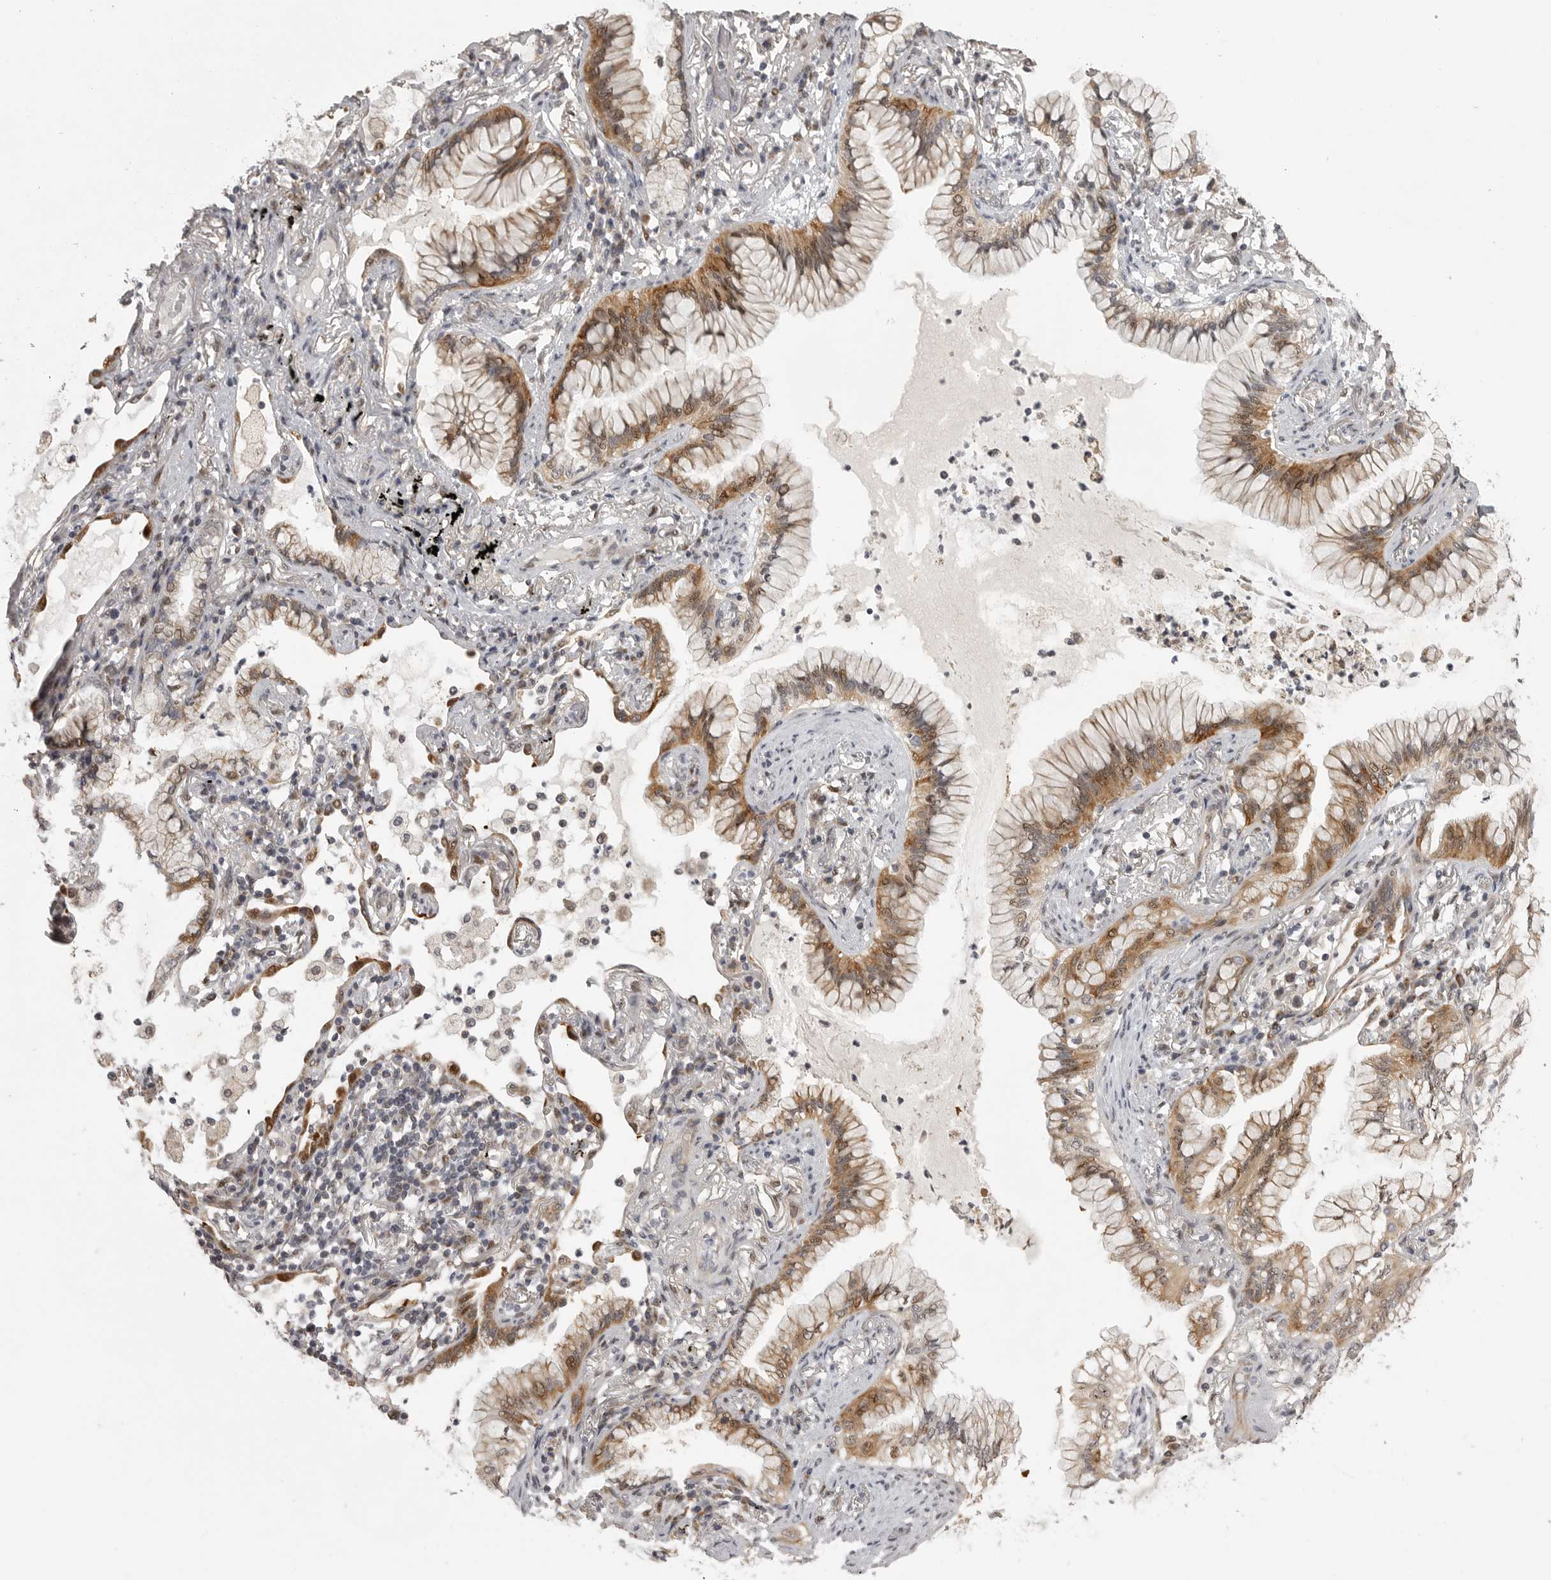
{"staining": {"intensity": "moderate", "quantity": ">75%", "location": "cytoplasmic/membranous,nuclear"}, "tissue": "lung cancer", "cell_type": "Tumor cells", "image_type": "cancer", "snomed": [{"axis": "morphology", "description": "Adenocarcinoma, NOS"}, {"axis": "topography", "description": "Lung"}], "caption": "Moderate cytoplasmic/membranous and nuclear expression for a protein is appreciated in about >75% of tumor cells of lung adenocarcinoma using immunohistochemistry.", "gene": "POLE2", "patient": {"sex": "female", "age": 70}}